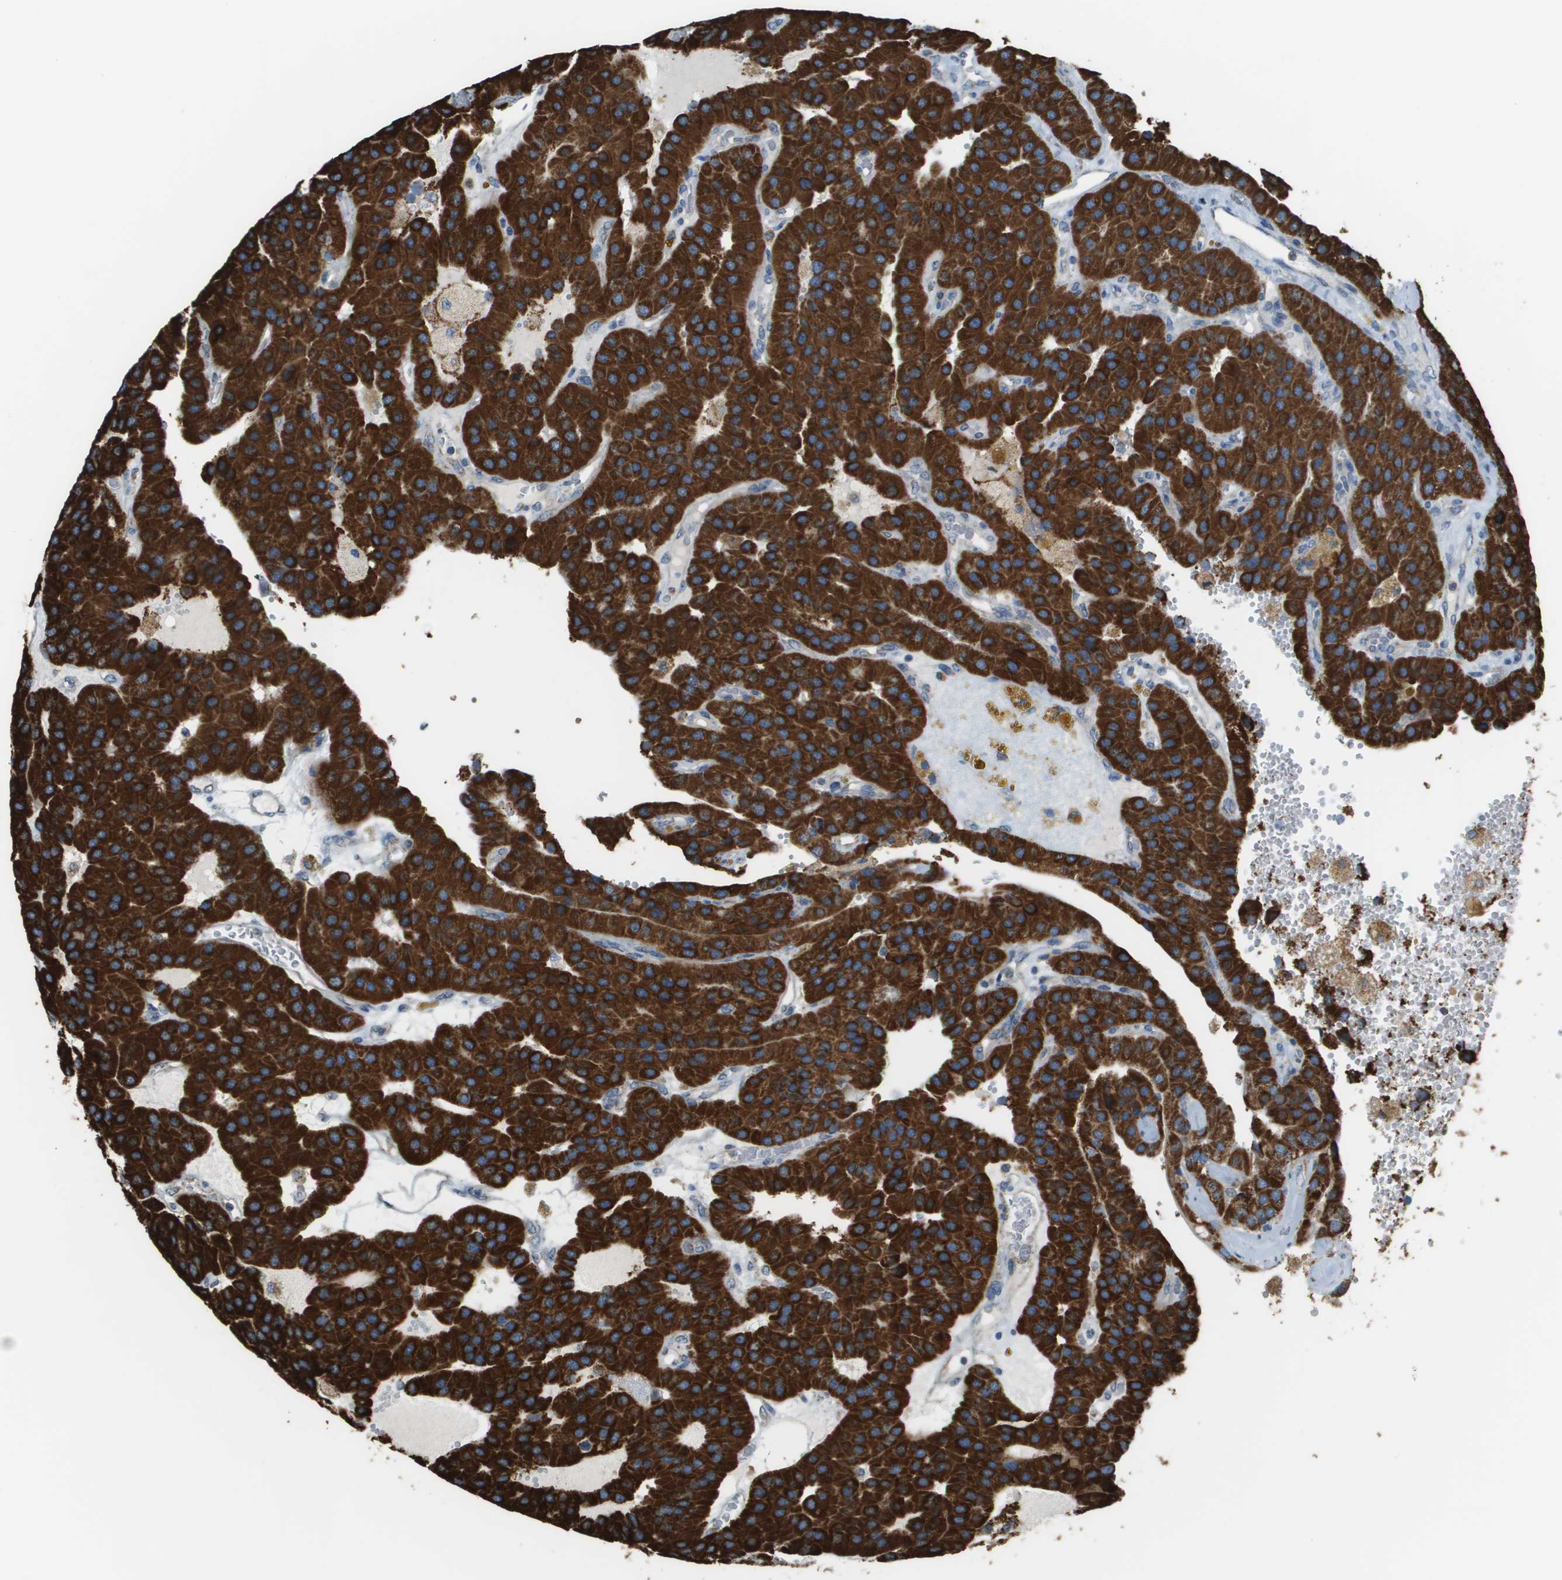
{"staining": {"intensity": "strong", "quantity": ">75%", "location": "cytoplasmic/membranous"}, "tissue": "parathyroid gland", "cell_type": "Glandular cells", "image_type": "normal", "snomed": [{"axis": "morphology", "description": "Normal tissue, NOS"}, {"axis": "morphology", "description": "Adenoma, NOS"}, {"axis": "topography", "description": "Parathyroid gland"}], "caption": "IHC (DAB) staining of unremarkable parathyroid gland shows strong cytoplasmic/membranous protein expression in about >75% of glandular cells. The staining was performed using DAB (3,3'-diaminobenzidine), with brown indicating positive protein expression. Nuclei are stained blue with hematoxylin.", "gene": "FH", "patient": {"sex": "female", "age": 86}}